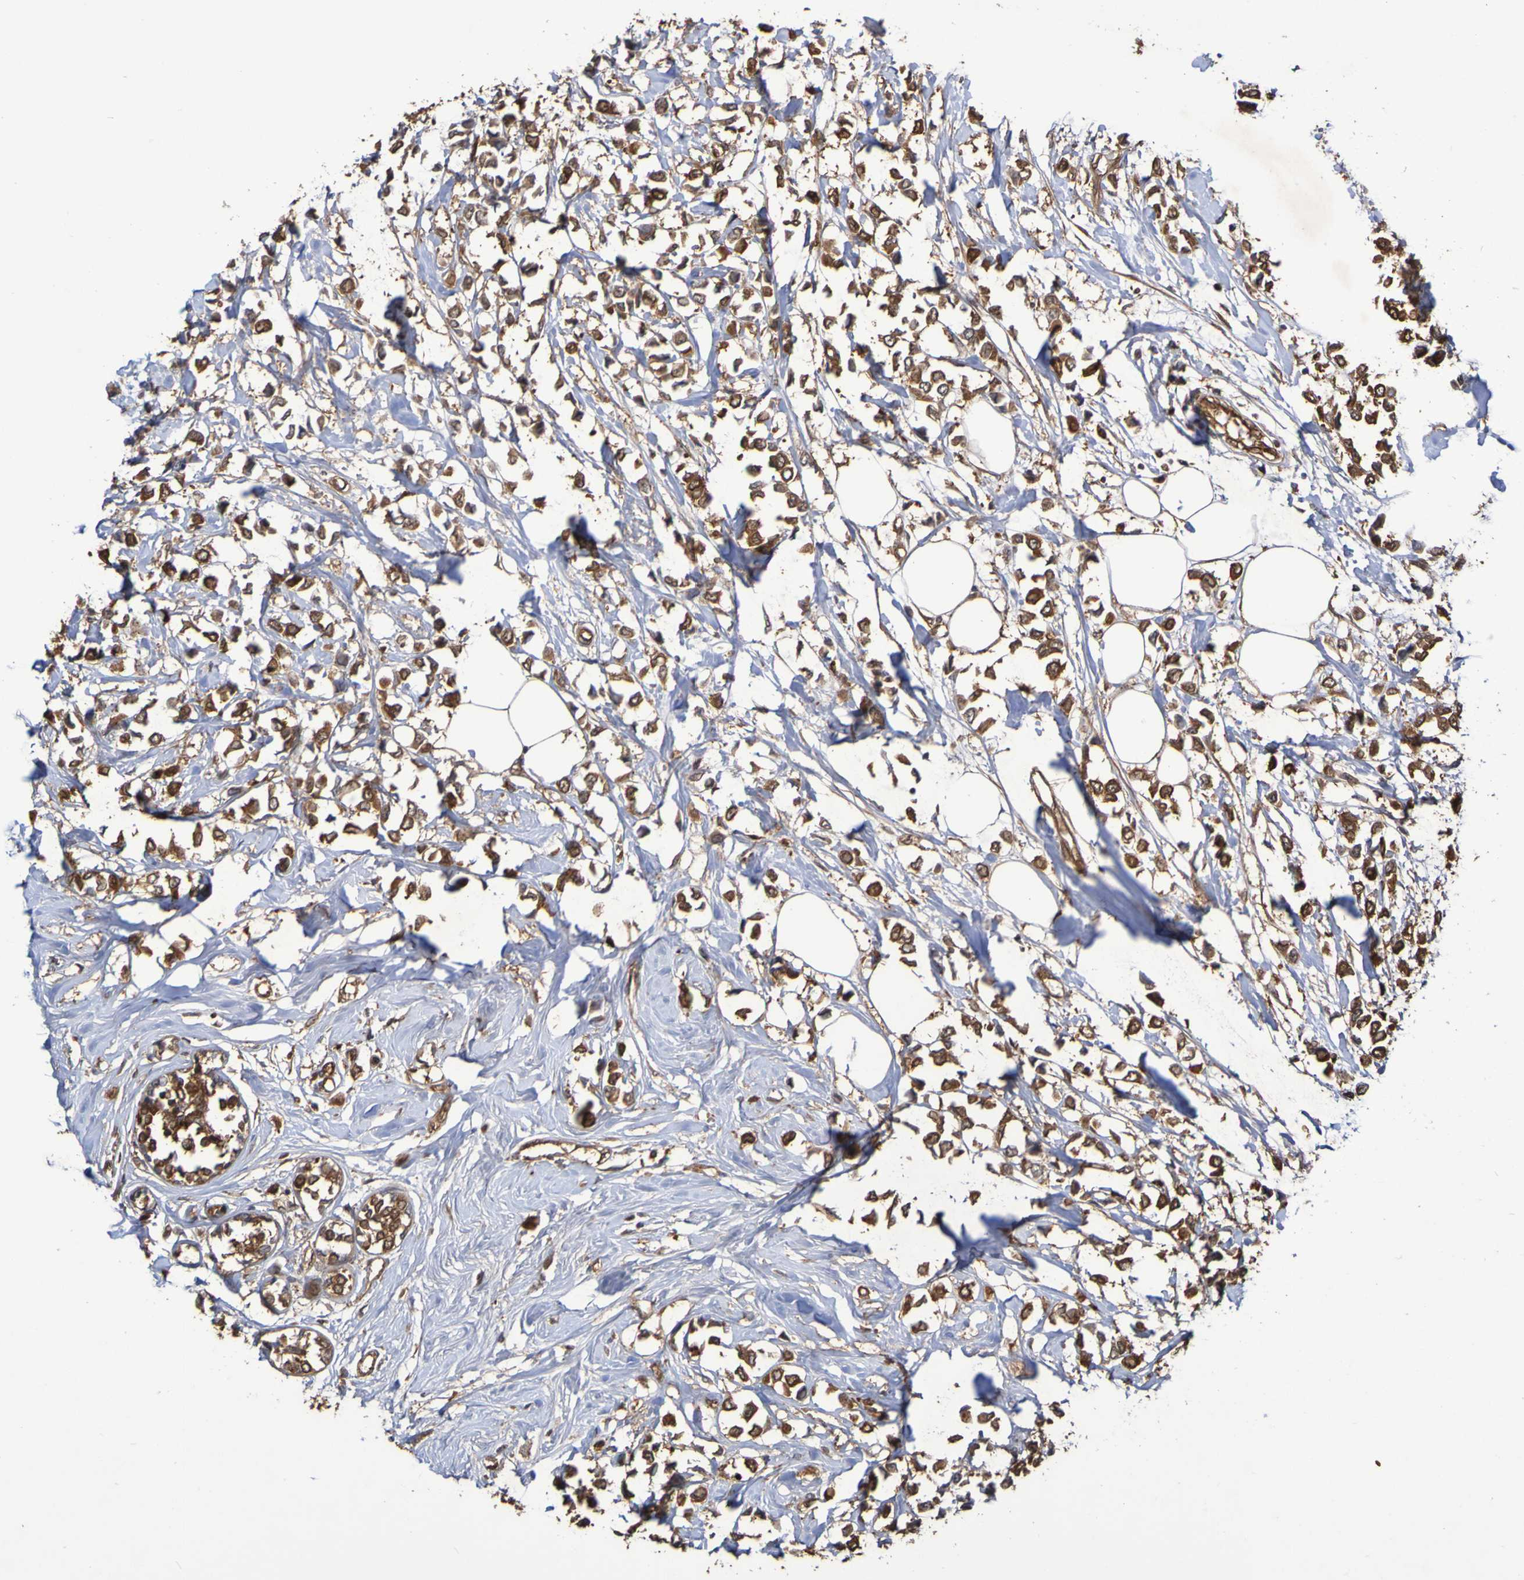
{"staining": {"intensity": "strong", "quantity": ">75%", "location": "cytoplasmic/membranous"}, "tissue": "breast cancer", "cell_type": "Tumor cells", "image_type": "cancer", "snomed": [{"axis": "morphology", "description": "Lobular carcinoma"}, {"axis": "topography", "description": "Breast"}], "caption": "Breast cancer stained with a brown dye displays strong cytoplasmic/membranous positive staining in approximately >75% of tumor cells.", "gene": "SERPINB6", "patient": {"sex": "female", "age": 51}}